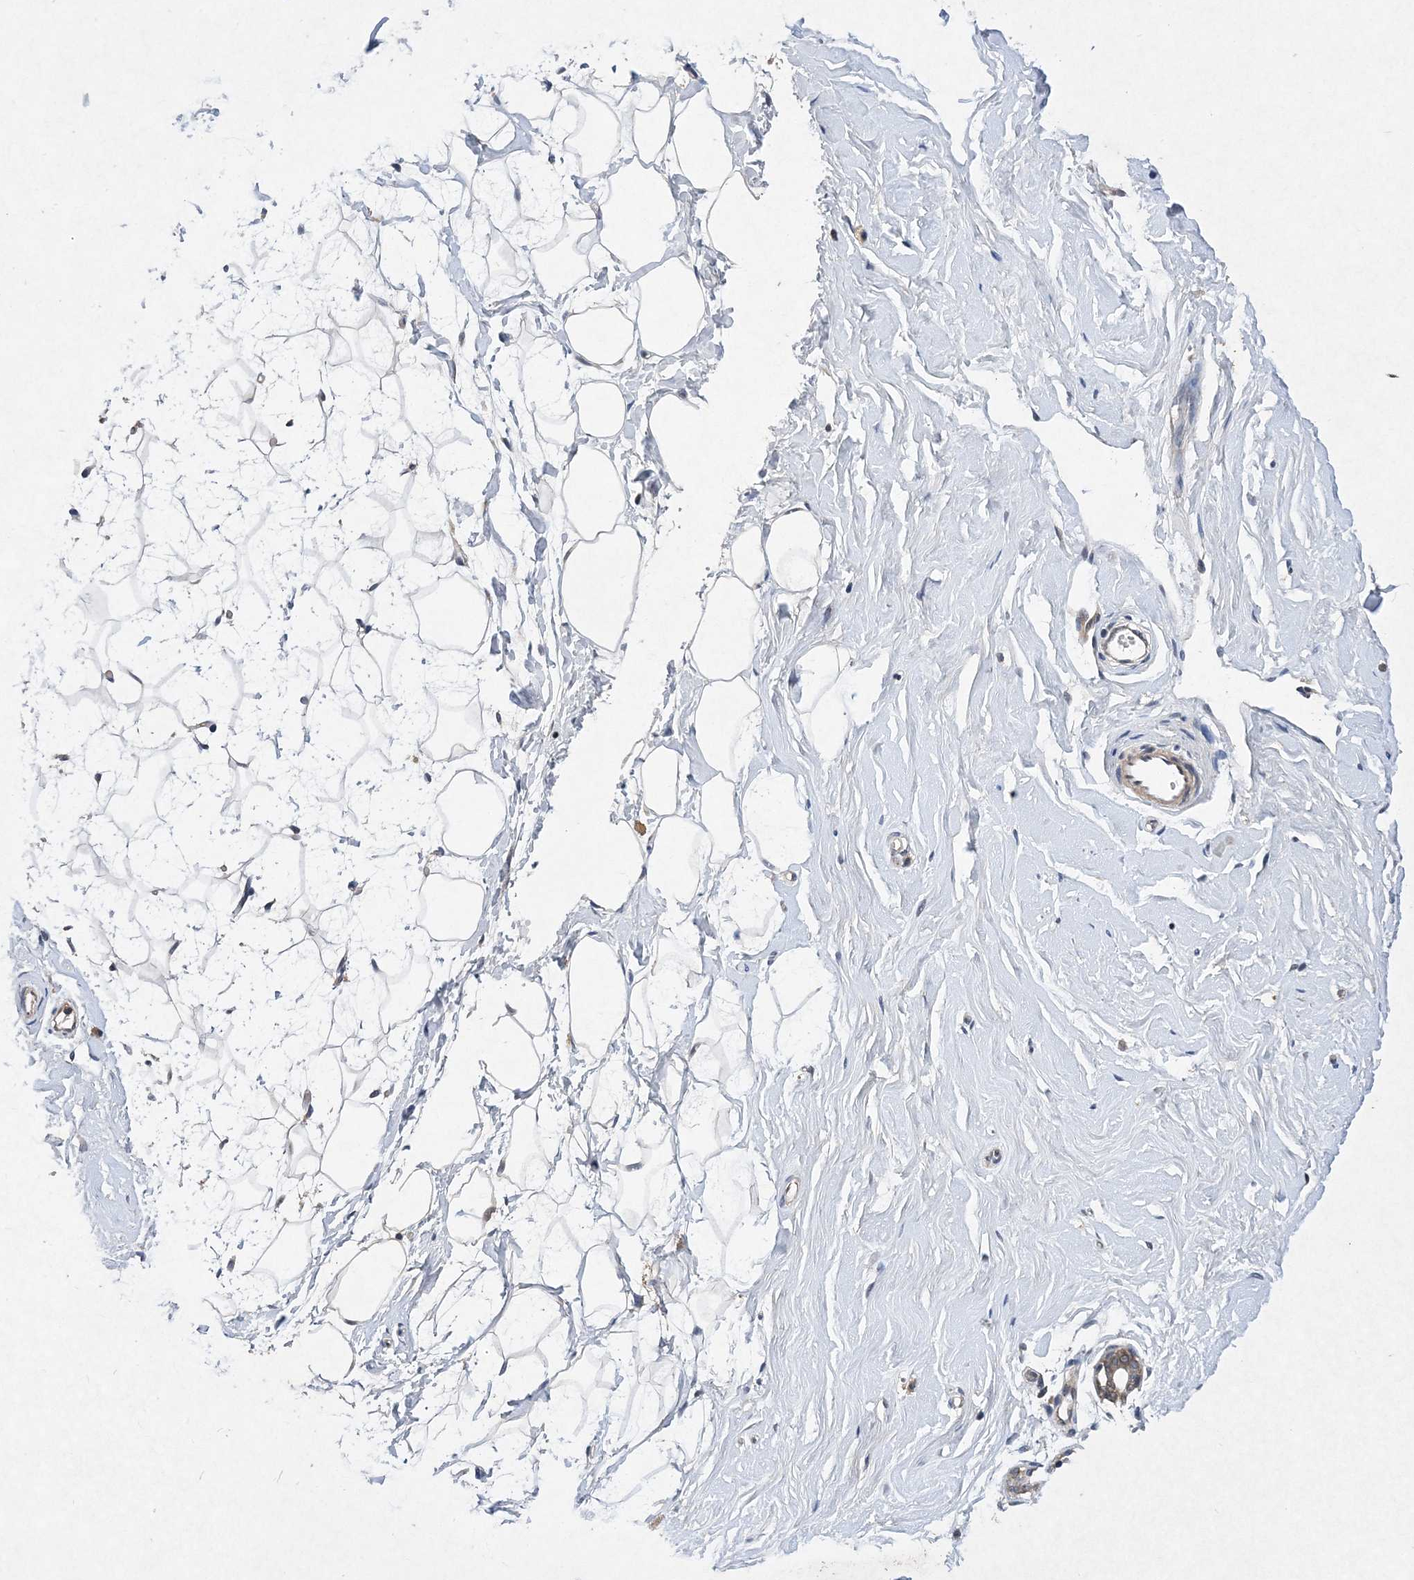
{"staining": {"intensity": "negative", "quantity": "none", "location": "none"}, "tissue": "breast", "cell_type": "Adipocytes", "image_type": "normal", "snomed": [{"axis": "morphology", "description": "Normal tissue, NOS"}, {"axis": "morphology", "description": "Adenoma, NOS"}, {"axis": "topography", "description": "Breast"}], "caption": "This is a histopathology image of immunohistochemistry (IHC) staining of normal breast, which shows no staining in adipocytes. The staining was performed using DAB to visualize the protein expression in brown, while the nuclei were stained in blue with hematoxylin (Magnification: 20x).", "gene": "PROSER1", "patient": {"sex": "female", "age": 23}}